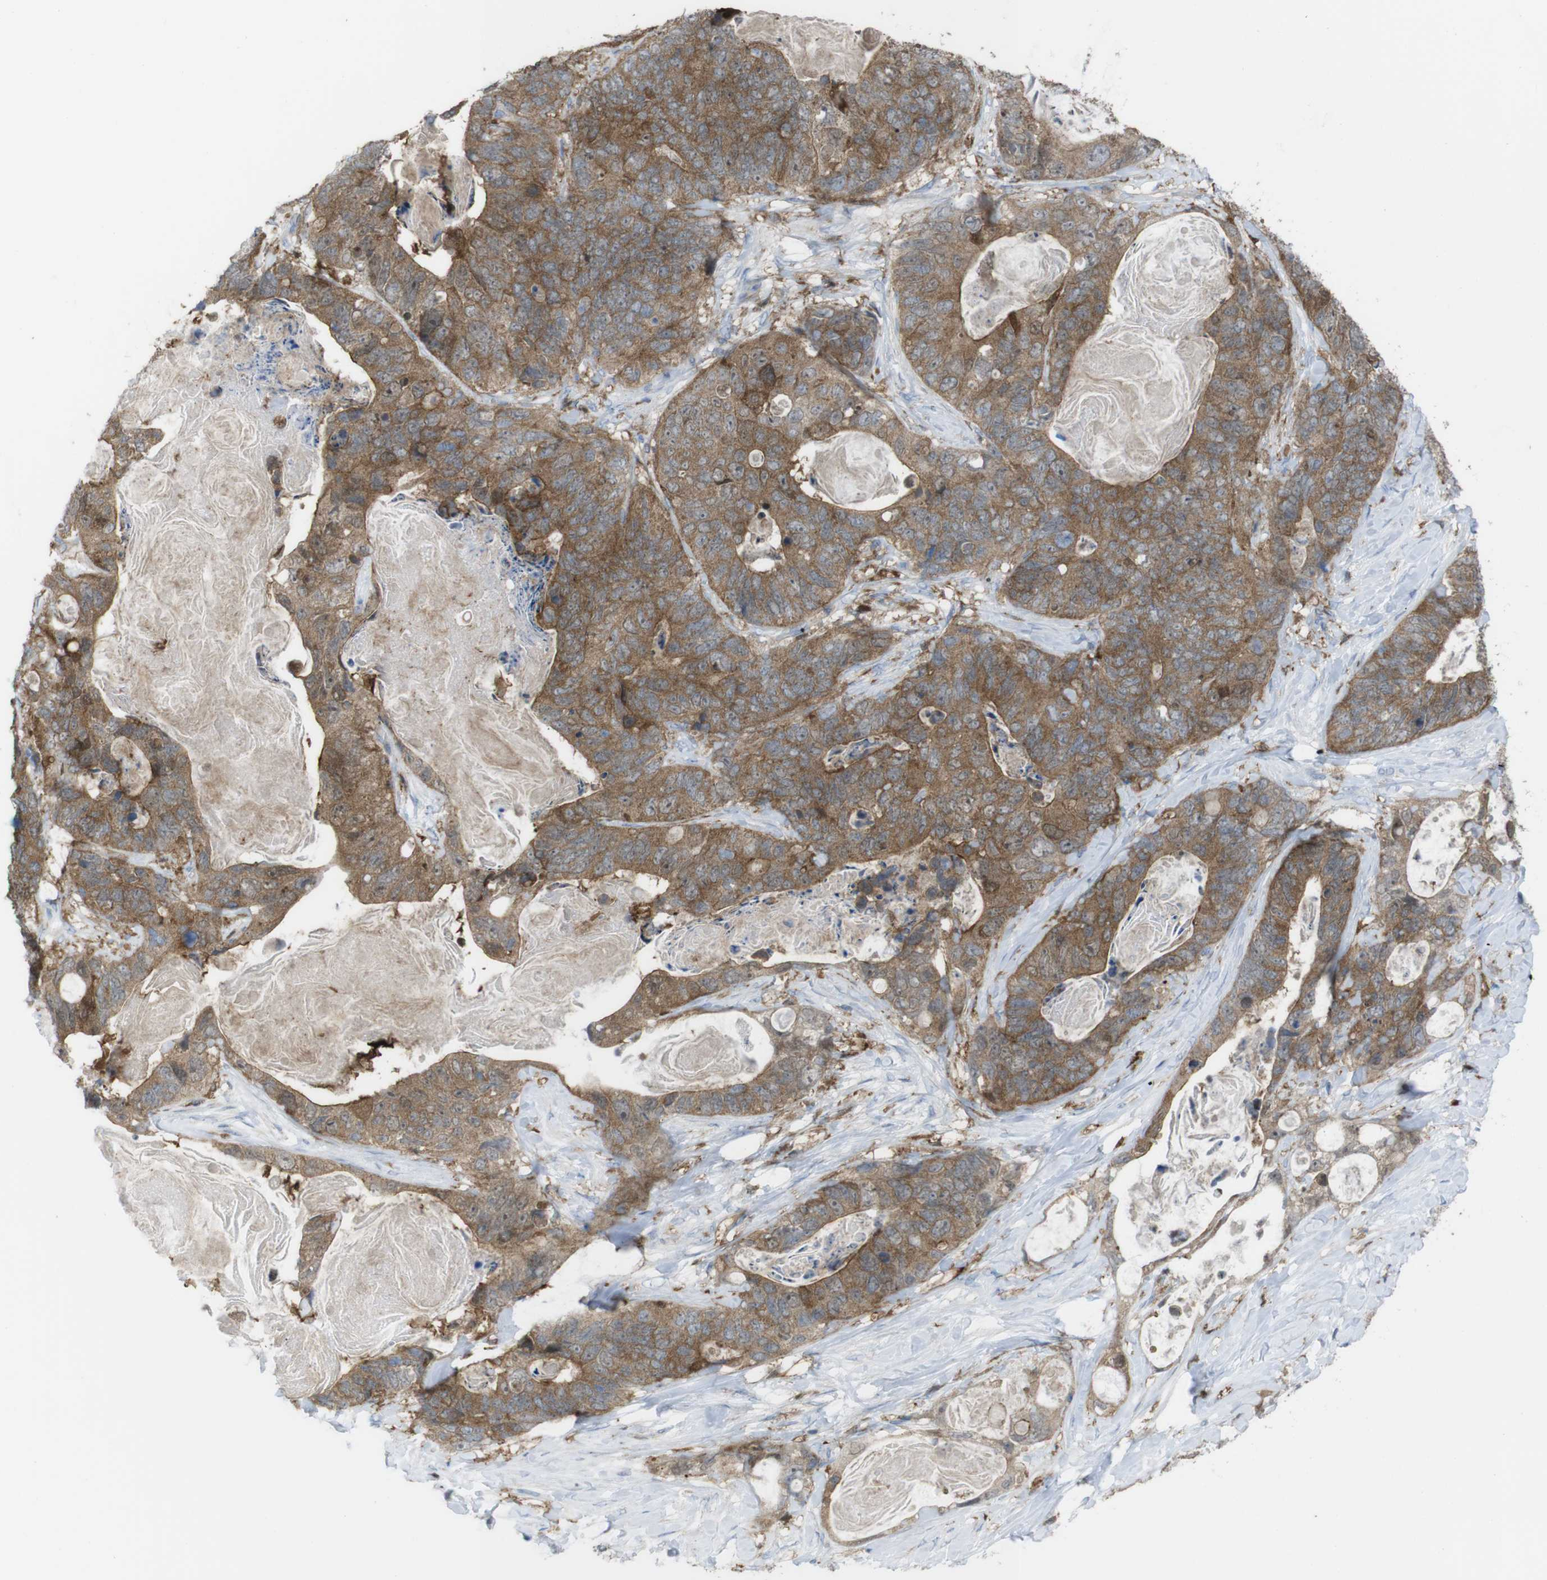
{"staining": {"intensity": "moderate", "quantity": ">75%", "location": "cytoplasmic/membranous"}, "tissue": "stomach cancer", "cell_type": "Tumor cells", "image_type": "cancer", "snomed": [{"axis": "morphology", "description": "Adenocarcinoma, NOS"}, {"axis": "topography", "description": "Stomach"}], "caption": "The image reveals a brown stain indicating the presence of a protein in the cytoplasmic/membranous of tumor cells in stomach cancer (adenocarcinoma). (DAB (3,3'-diaminobenzidine) IHC with brightfield microscopy, high magnification).", "gene": "PRKCD", "patient": {"sex": "female", "age": 89}}